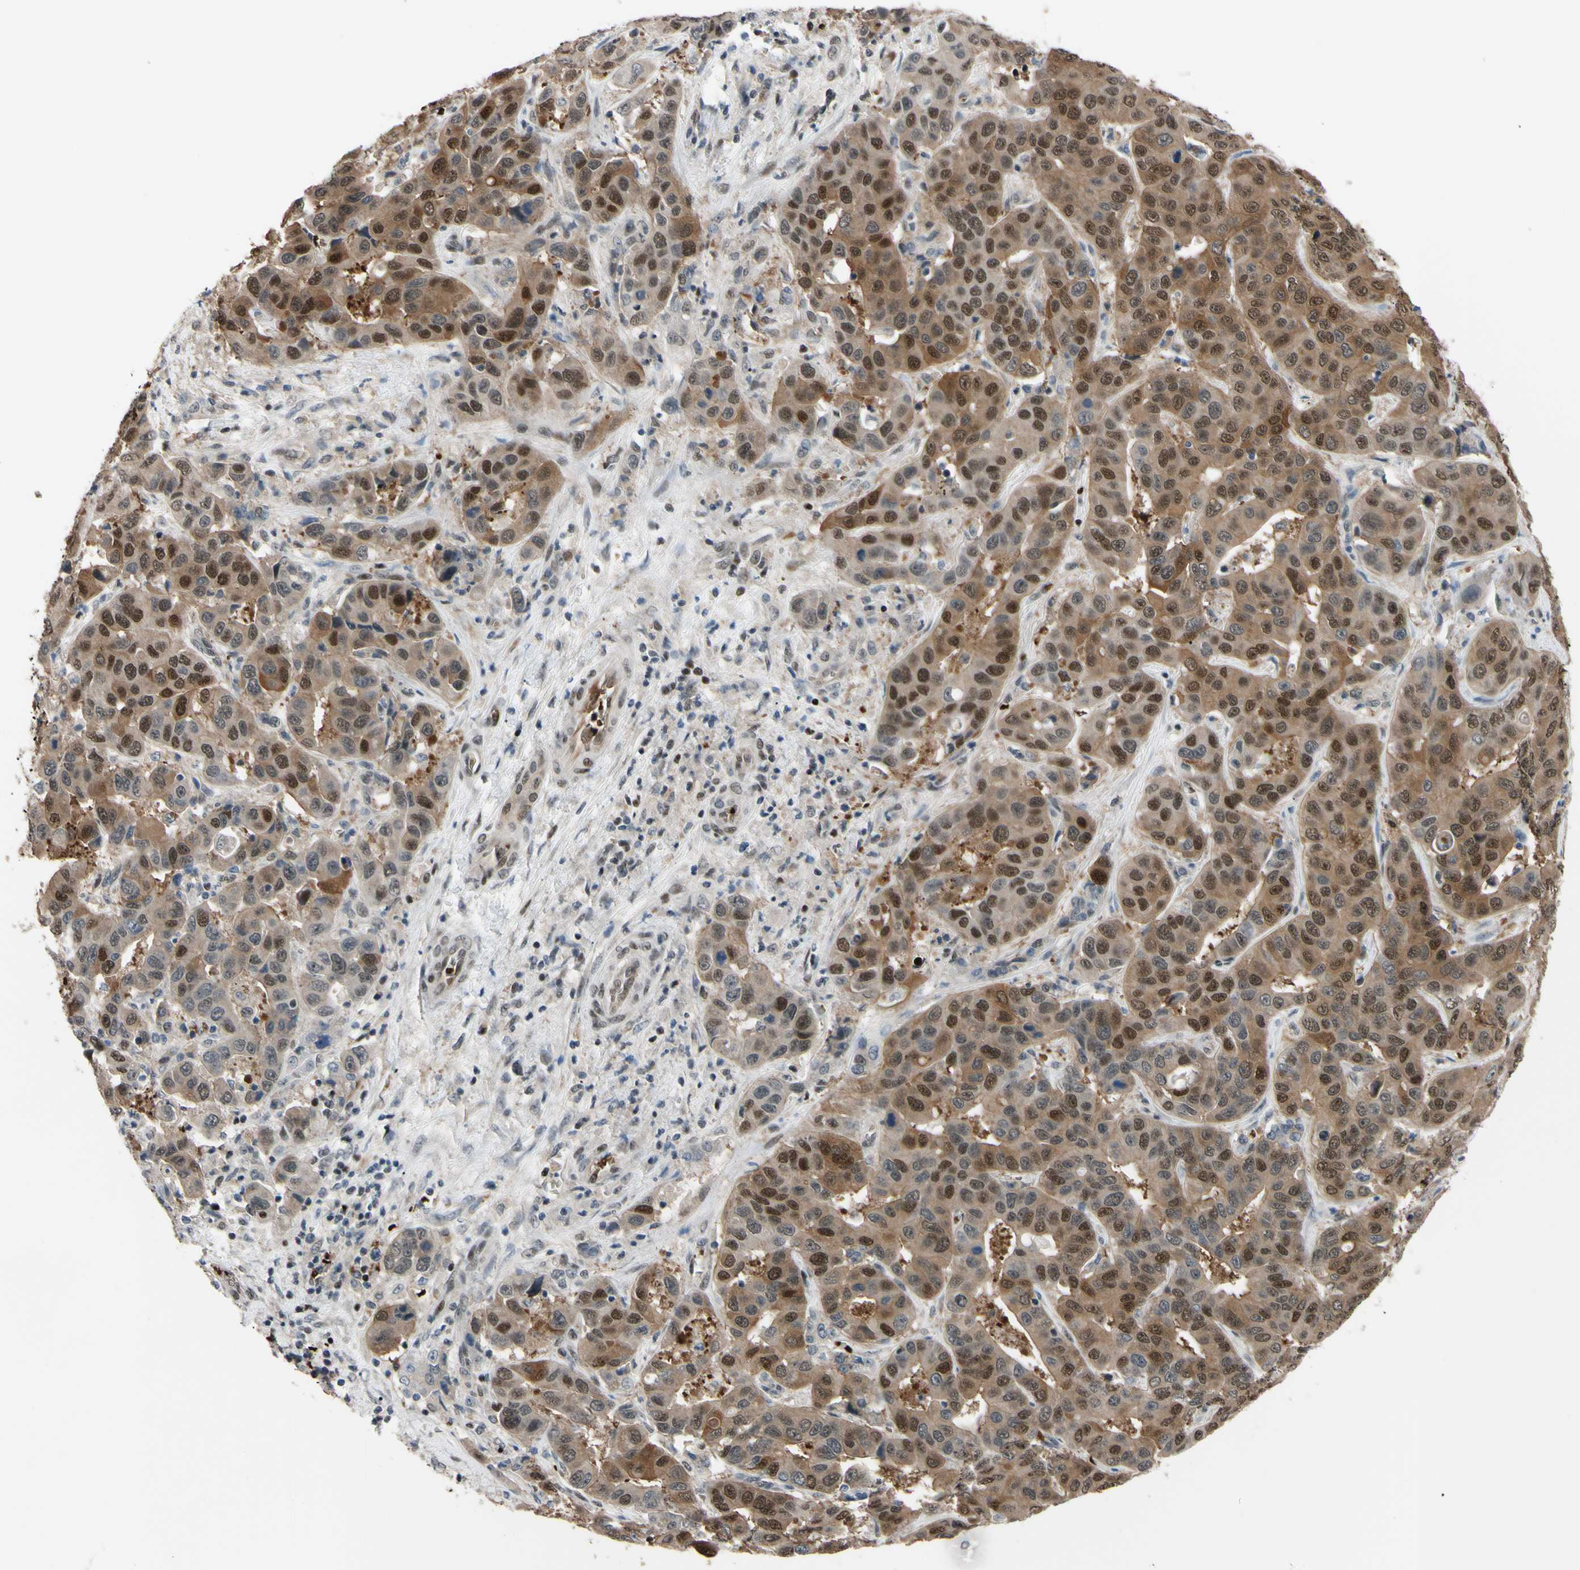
{"staining": {"intensity": "moderate", "quantity": ">75%", "location": "cytoplasmic/membranous,nuclear"}, "tissue": "liver cancer", "cell_type": "Tumor cells", "image_type": "cancer", "snomed": [{"axis": "morphology", "description": "Cholangiocarcinoma"}, {"axis": "topography", "description": "Liver"}], "caption": "DAB immunohistochemical staining of liver cancer (cholangiocarcinoma) exhibits moderate cytoplasmic/membranous and nuclear protein staining in approximately >75% of tumor cells. (DAB (3,3'-diaminobenzidine) IHC with brightfield microscopy, high magnification).", "gene": "THAP12", "patient": {"sex": "female", "age": 52}}